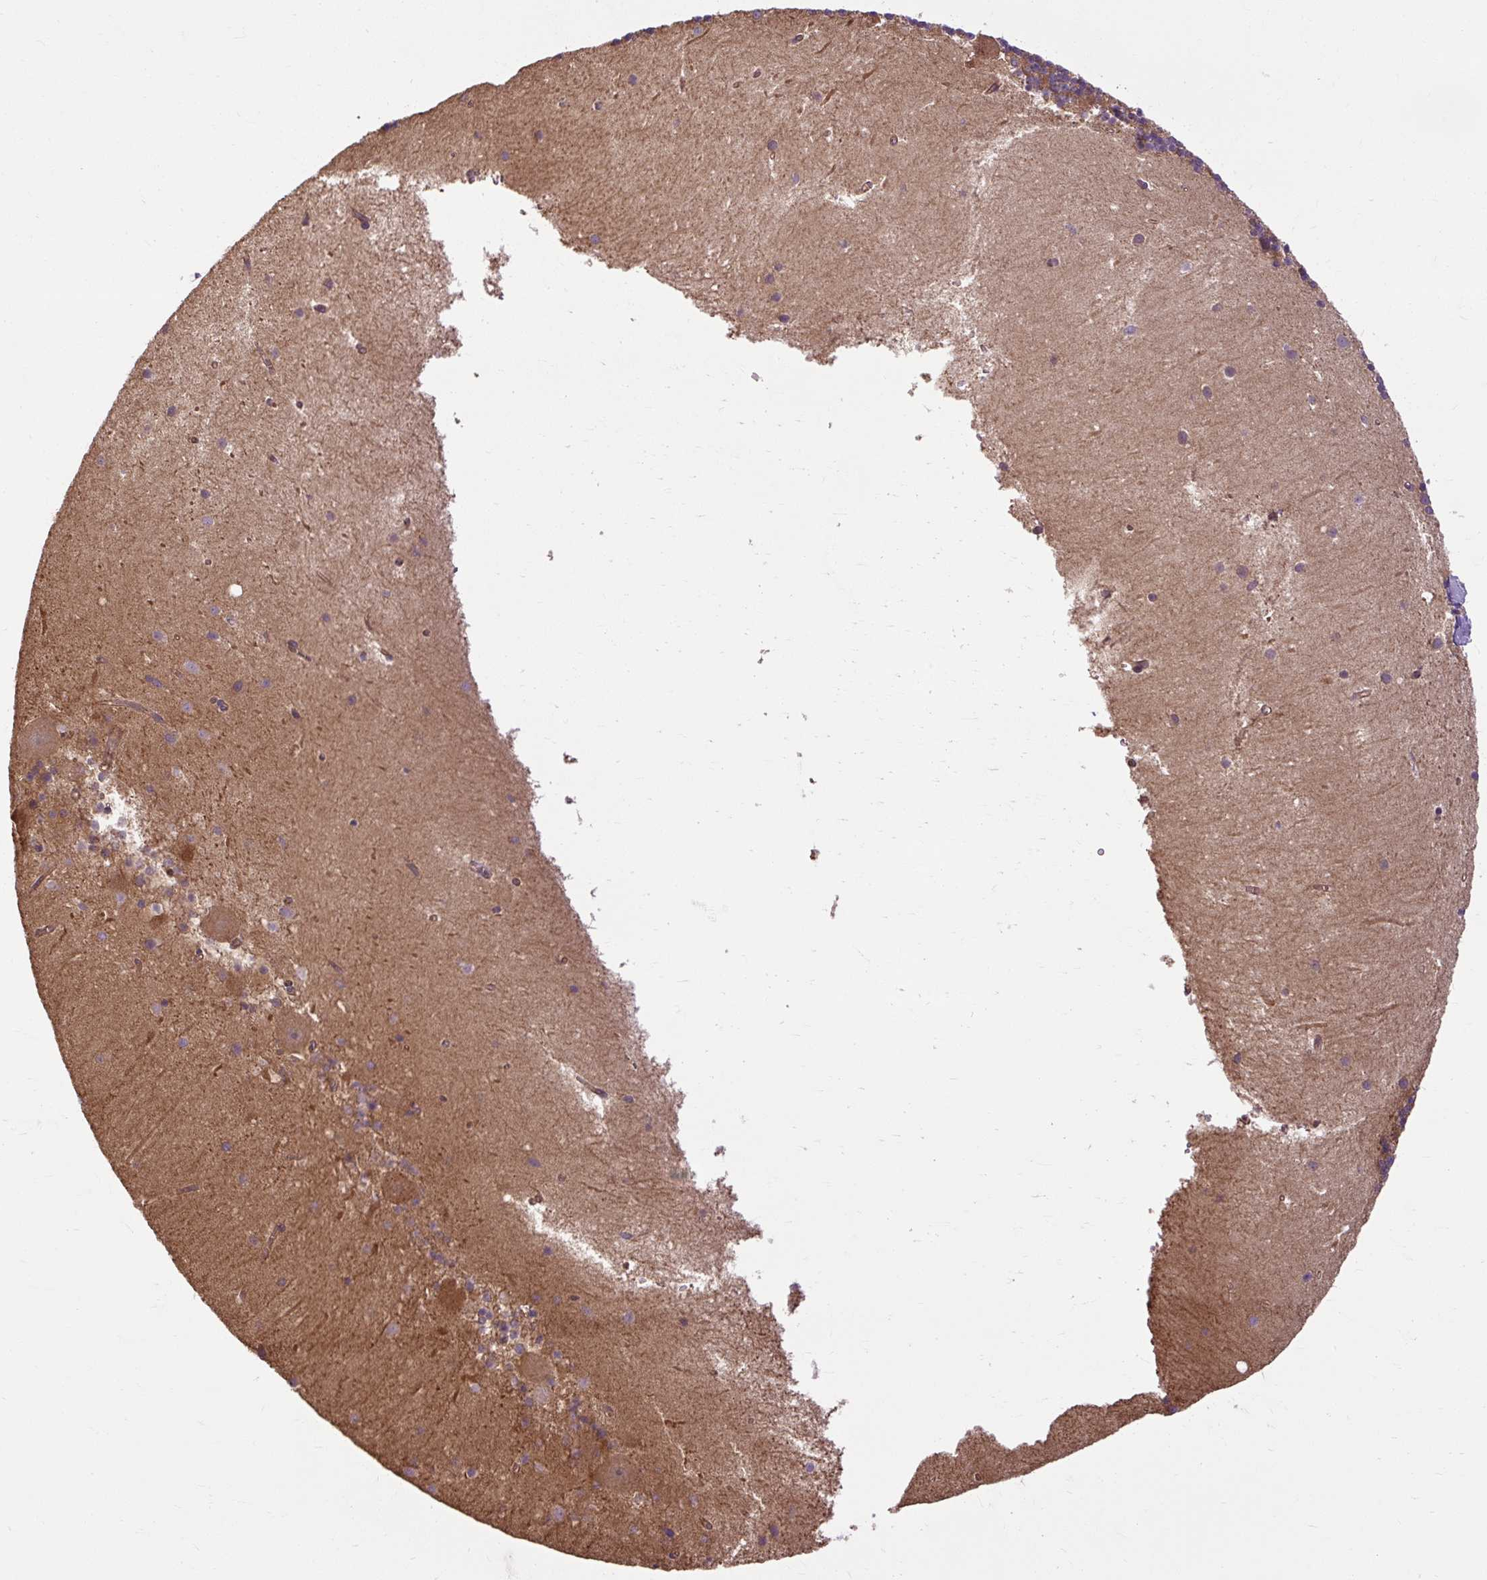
{"staining": {"intensity": "negative", "quantity": "none", "location": "none"}, "tissue": "cerebellum", "cell_type": "Cells in granular layer", "image_type": "normal", "snomed": [{"axis": "morphology", "description": "Normal tissue, NOS"}, {"axis": "topography", "description": "Cerebellum"}], "caption": "A high-resolution image shows IHC staining of normal cerebellum, which shows no significant expression in cells in granular layer.", "gene": "CCDC93", "patient": {"sex": "male", "age": 54}}